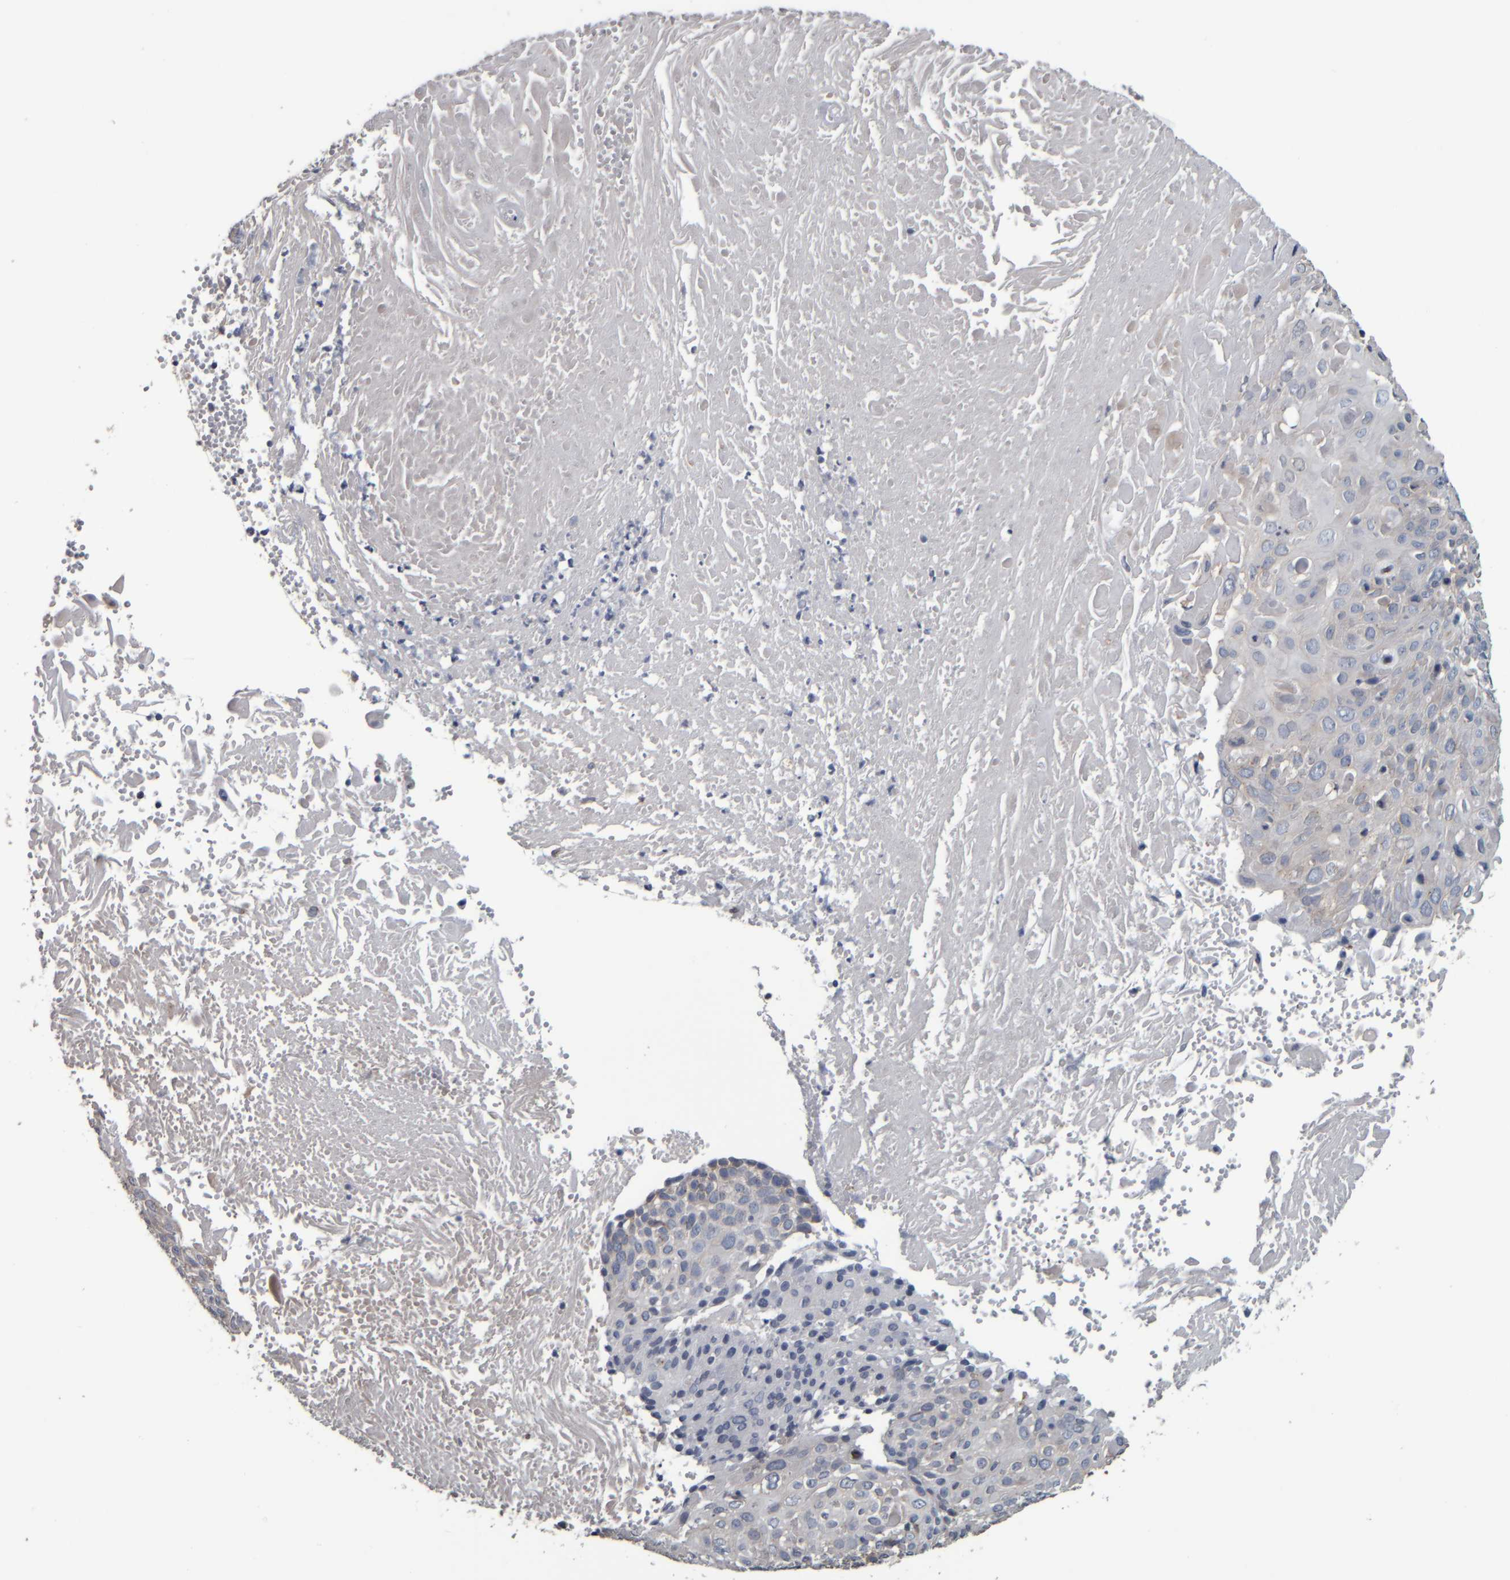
{"staining": {"intensity": "negative", "quantity": "none", "location": "none"}, "tissue": "cervical cancer", "cell_type": "Tumor cells", "image_type": "cancer", "snomed": [{"axis": "morphology", "description": "Squamous cell carcinoma, NOS"}, {"axis": "topography", "description": "Cervix"}], "caption": "High power microscopy image of an immunohistochemistry photomicrograph of cervical squamous cell carcinoma, revealing no significant staining in tumor cells.", "gene": "CAVIN4", "patient": {"sex": "female", "age": 74}}